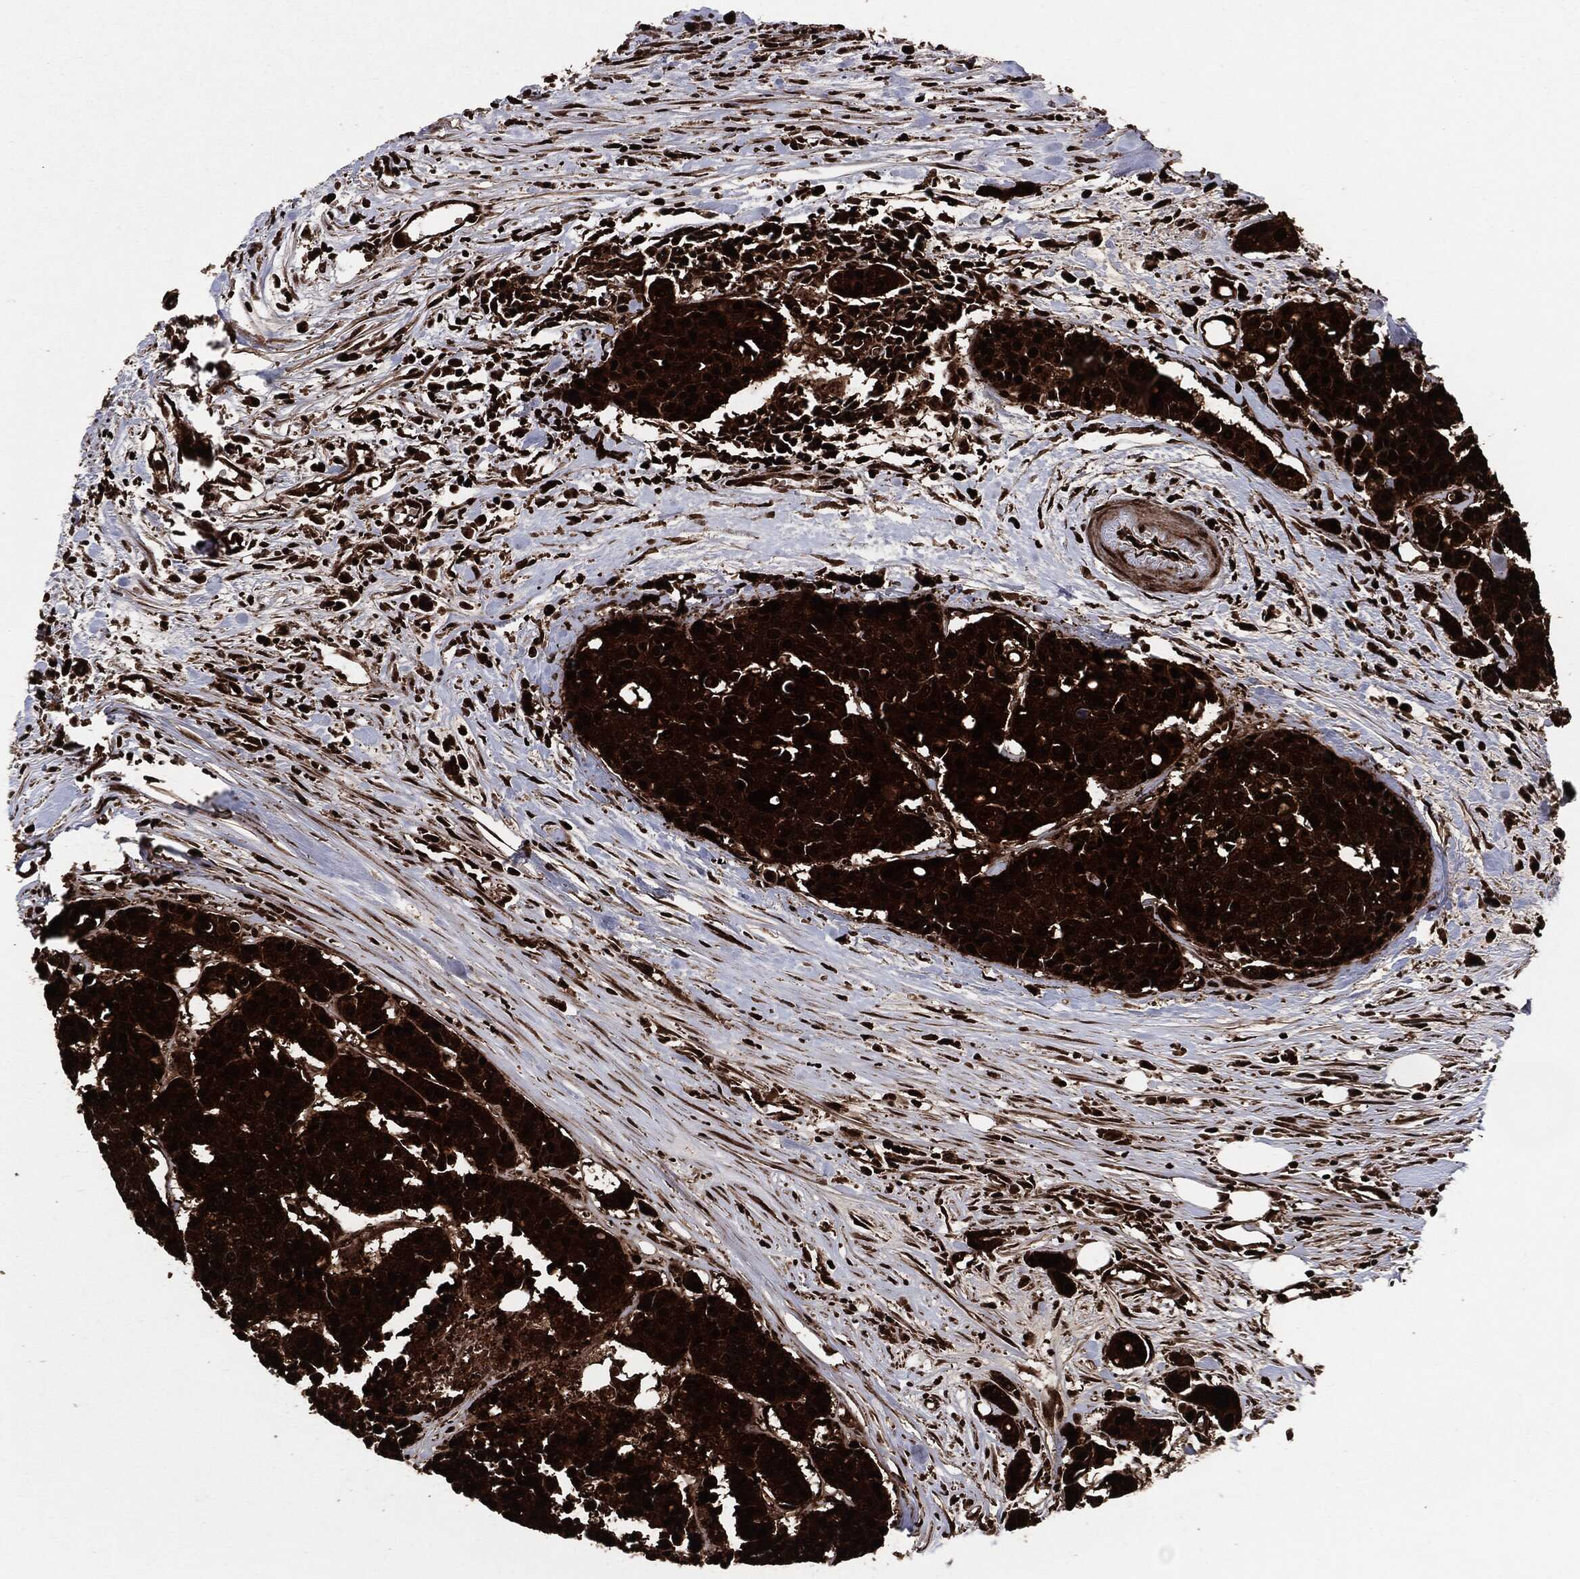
{"staining": {"intensity": "strong", "quantity": ">75%", "location": "cytoplasmic/membranous"}, "tissue": "carcinoid", "cell_type": "Tumor cells", "image_type": "cancer", "snomed": [{"axis": "morphology", "description": "Carcinoid, malignant, NOS"}, {"axis": "topography", "description": "Colon"}], "caption": "An immunohistochemistry (IHC) micrograph of tumor tissue is shown. Protein staining in brown highlights strong cytoplasmic/membranous positivity in carcinoid (malignant) within tumor cells. Nuclei are stained in blue.", "gene": "YWHAB", "patient": {"sex": "male", "age": 81}}